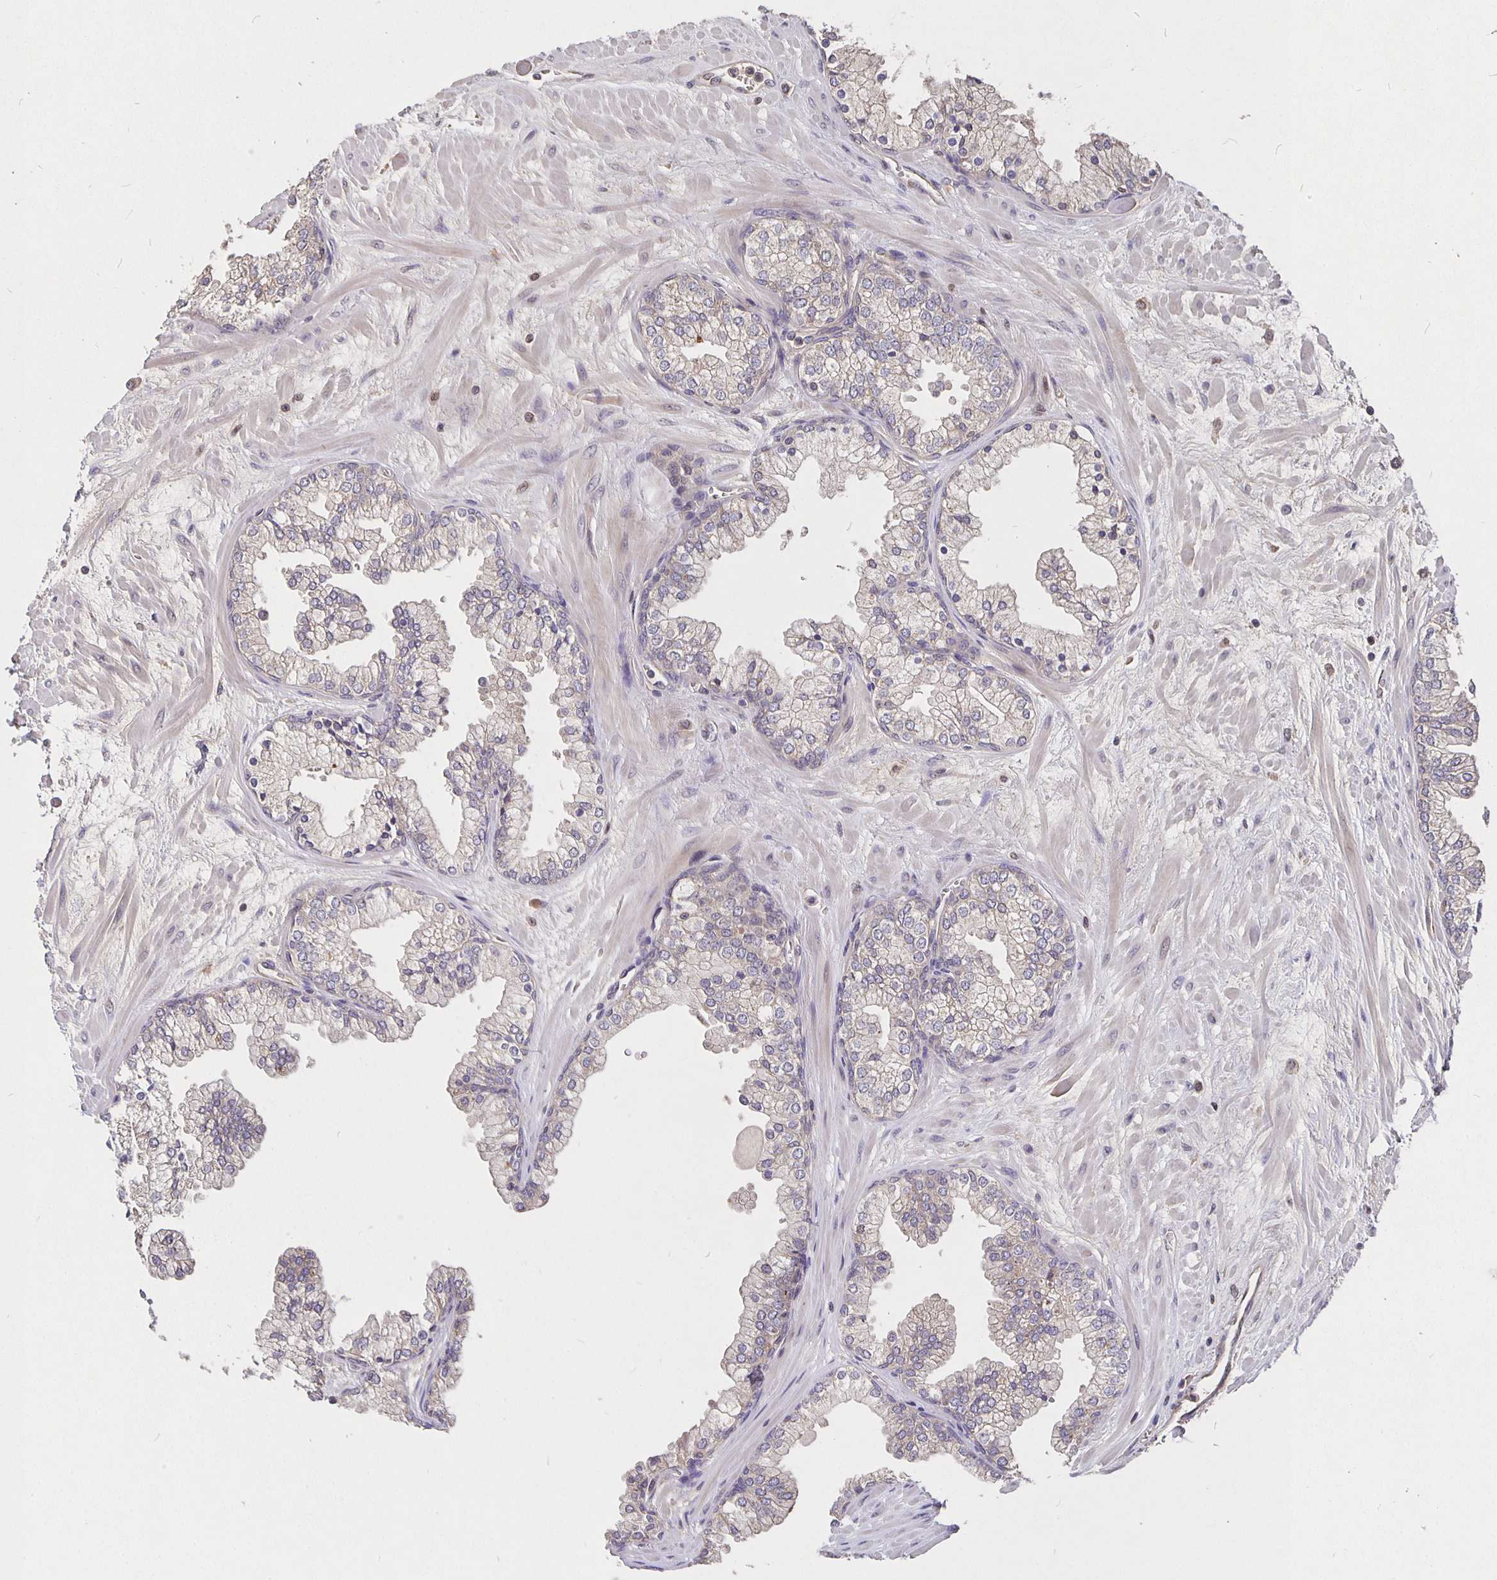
{"staining": {"intensity": "negative", "quantity": "none", "location": "none"}, "tissue": "prostate", "cell_type": "Glandular cells", "image_type": "normal", "snomed": [{"axis": "morphology", "description": "Normal tissue, NOS"}, {"axis": "topography", "description": "Prostate"}, {"axis": "topography", "description": "Peripheral nerve tissue"}], "caption": "A high-resolution micrograph shows immunohistochemistry staining of benign prostate, which reveals no significant positivity in glandular cells.", "gene": "NOG", "patient": {"sex": "male", "age": 61}}